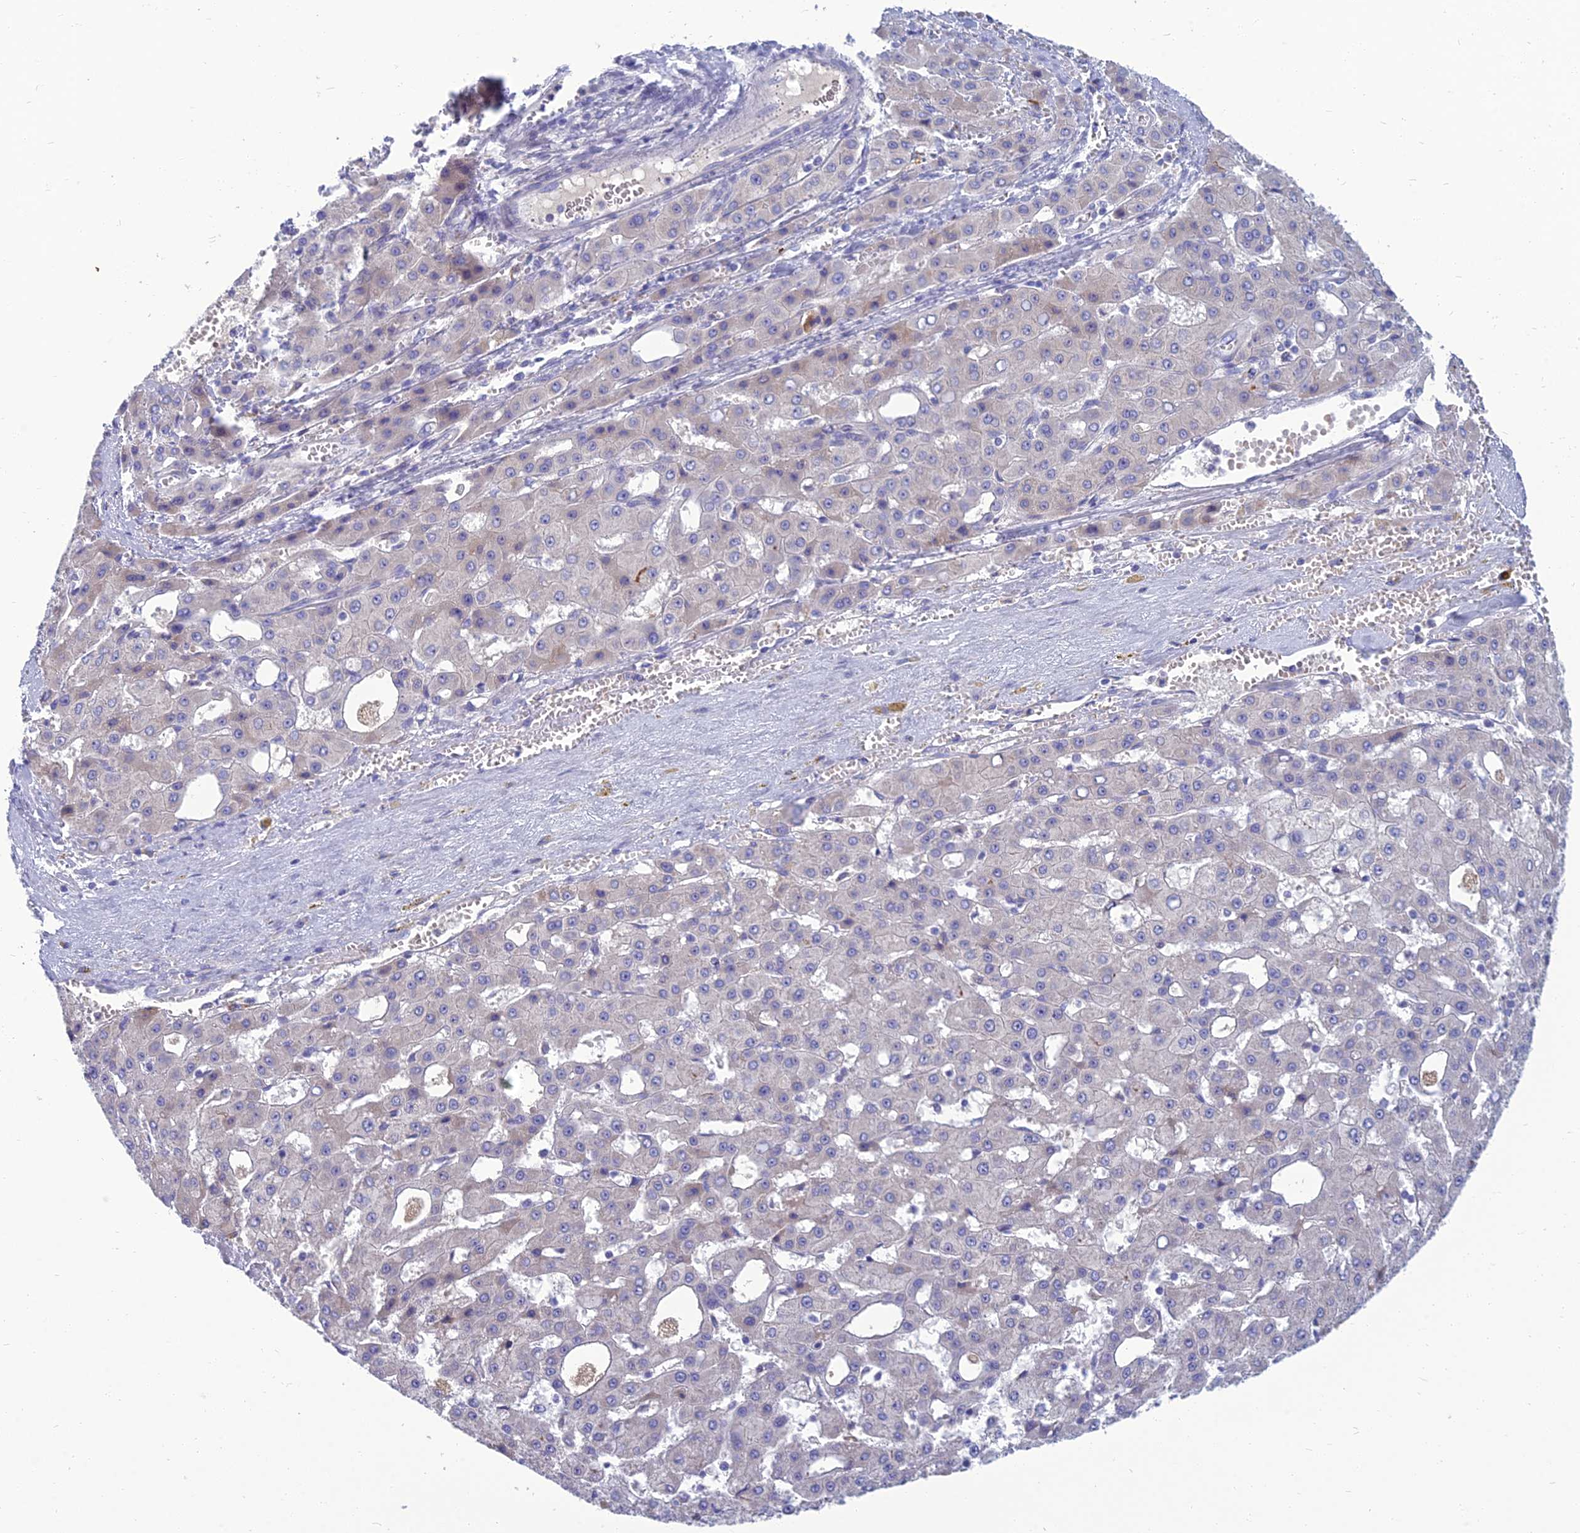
{"staining": {"intensity": "negative", "quantity": "none", "location": "none"}, "tissue": "liver cancer", "cell_type": "Tumor cells", "image_type": "cancer", "snomed": [{"axis": "morphology", "description": "Carcinoma, Hepatocellular, NOS"}, {"axis": "topography", "description": "Liver"}], "caption": "Tumor cells are negative for protein expression in human liver cancer (hepatocellular carcinoma).", "gene": "SPTLC3", "patient": {"sex": "male", "age": 47}}